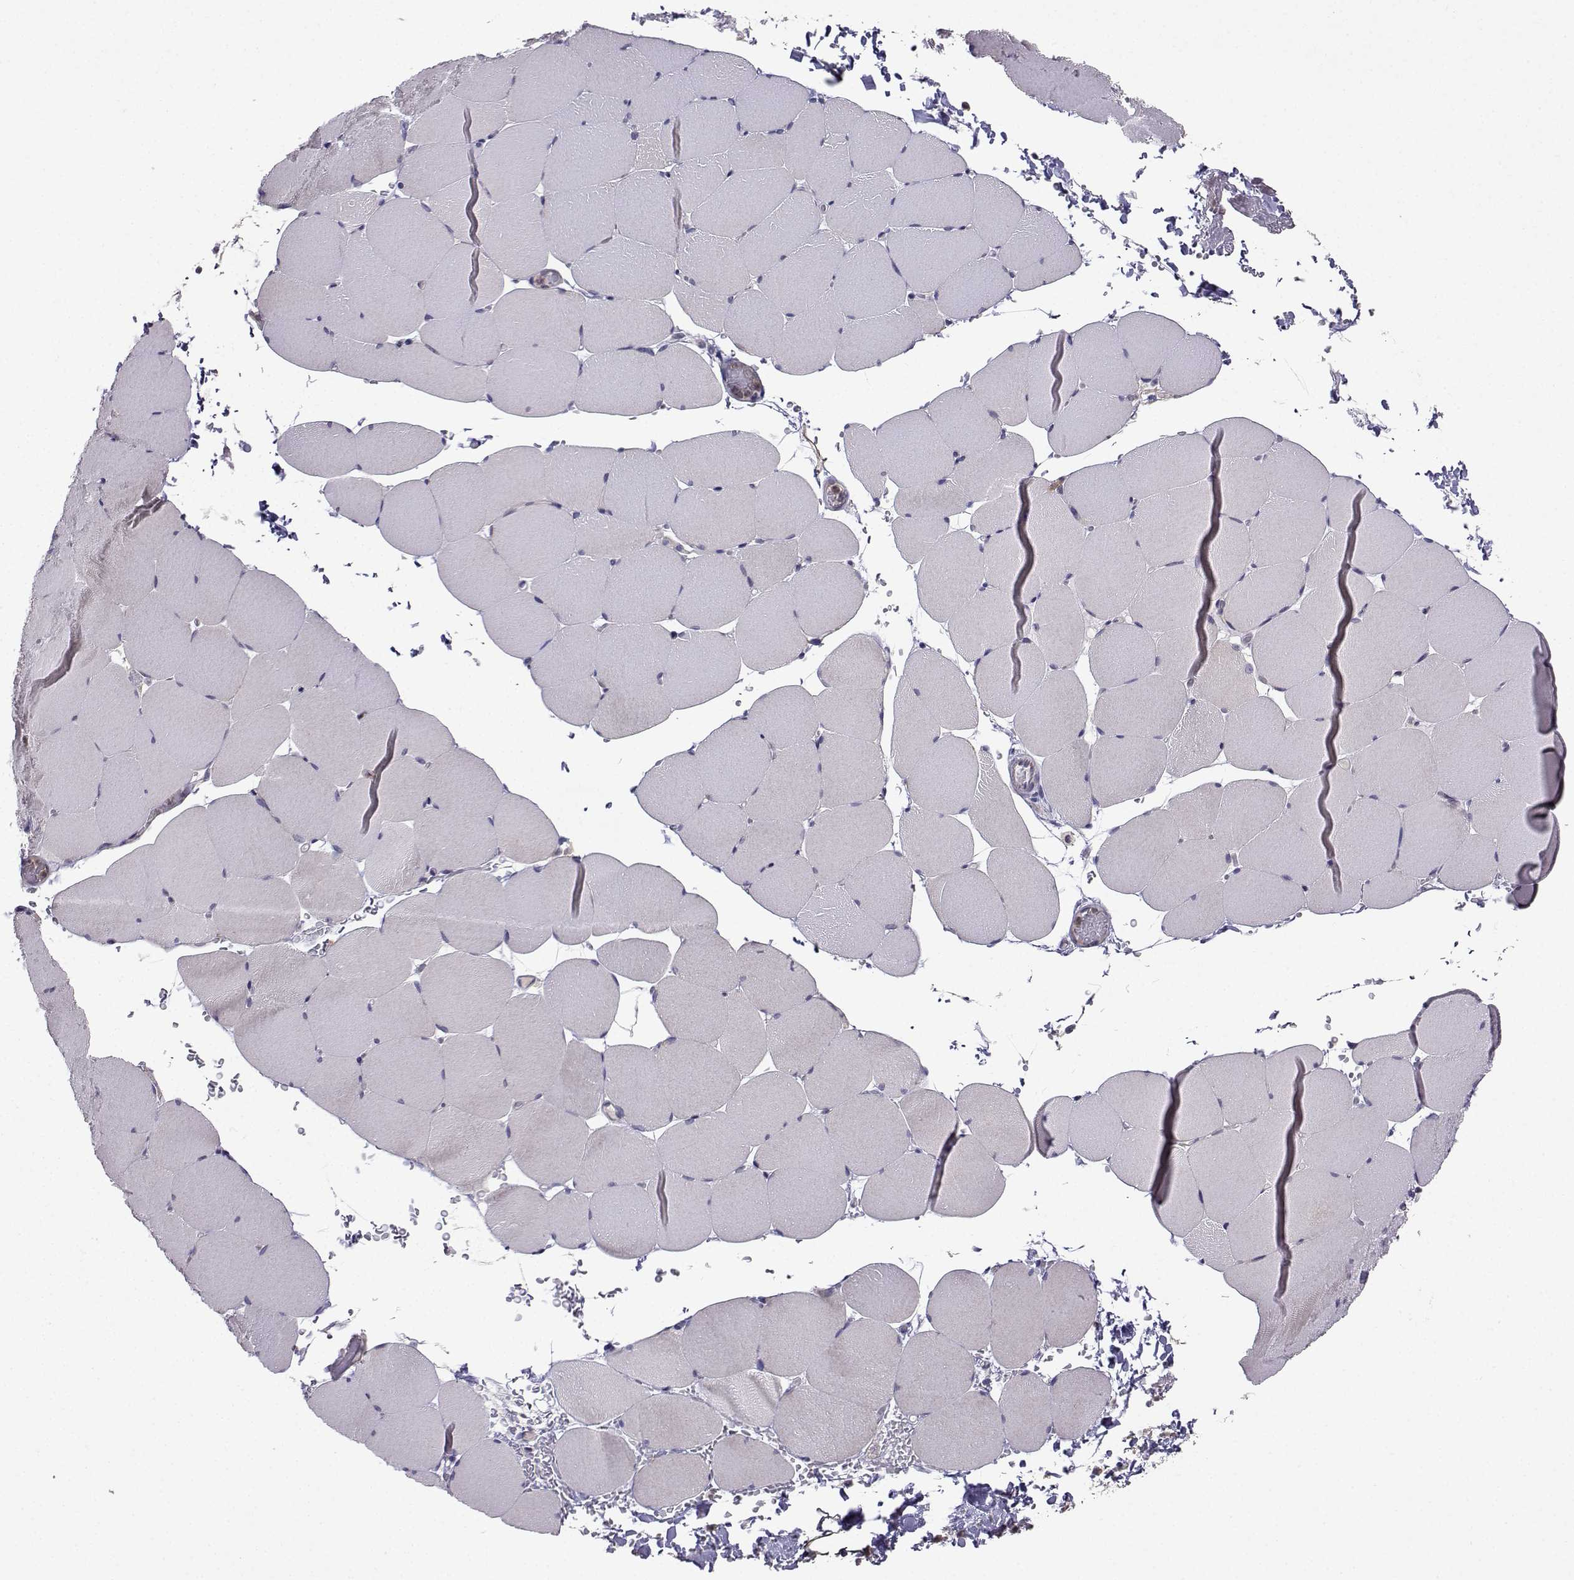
{"staining": {"intensity": "negative", "quantity": "none", "location": "none"}, "tissue": "skeletal muscle", "cell_type": "Myocytes", "image_type": "normal", "snomed": [{"axis": "morphology", "description": "Normal tissue, NOS"}, {"axis": "topography", "description": "Skeletal muscle"}], "caption": "DAB immunohistochemical staining of benign skeletal muscle shows no significant positivity in myocytes.", "gene": "STXBP5", "patient": {"sex": "female", "age": 37}}